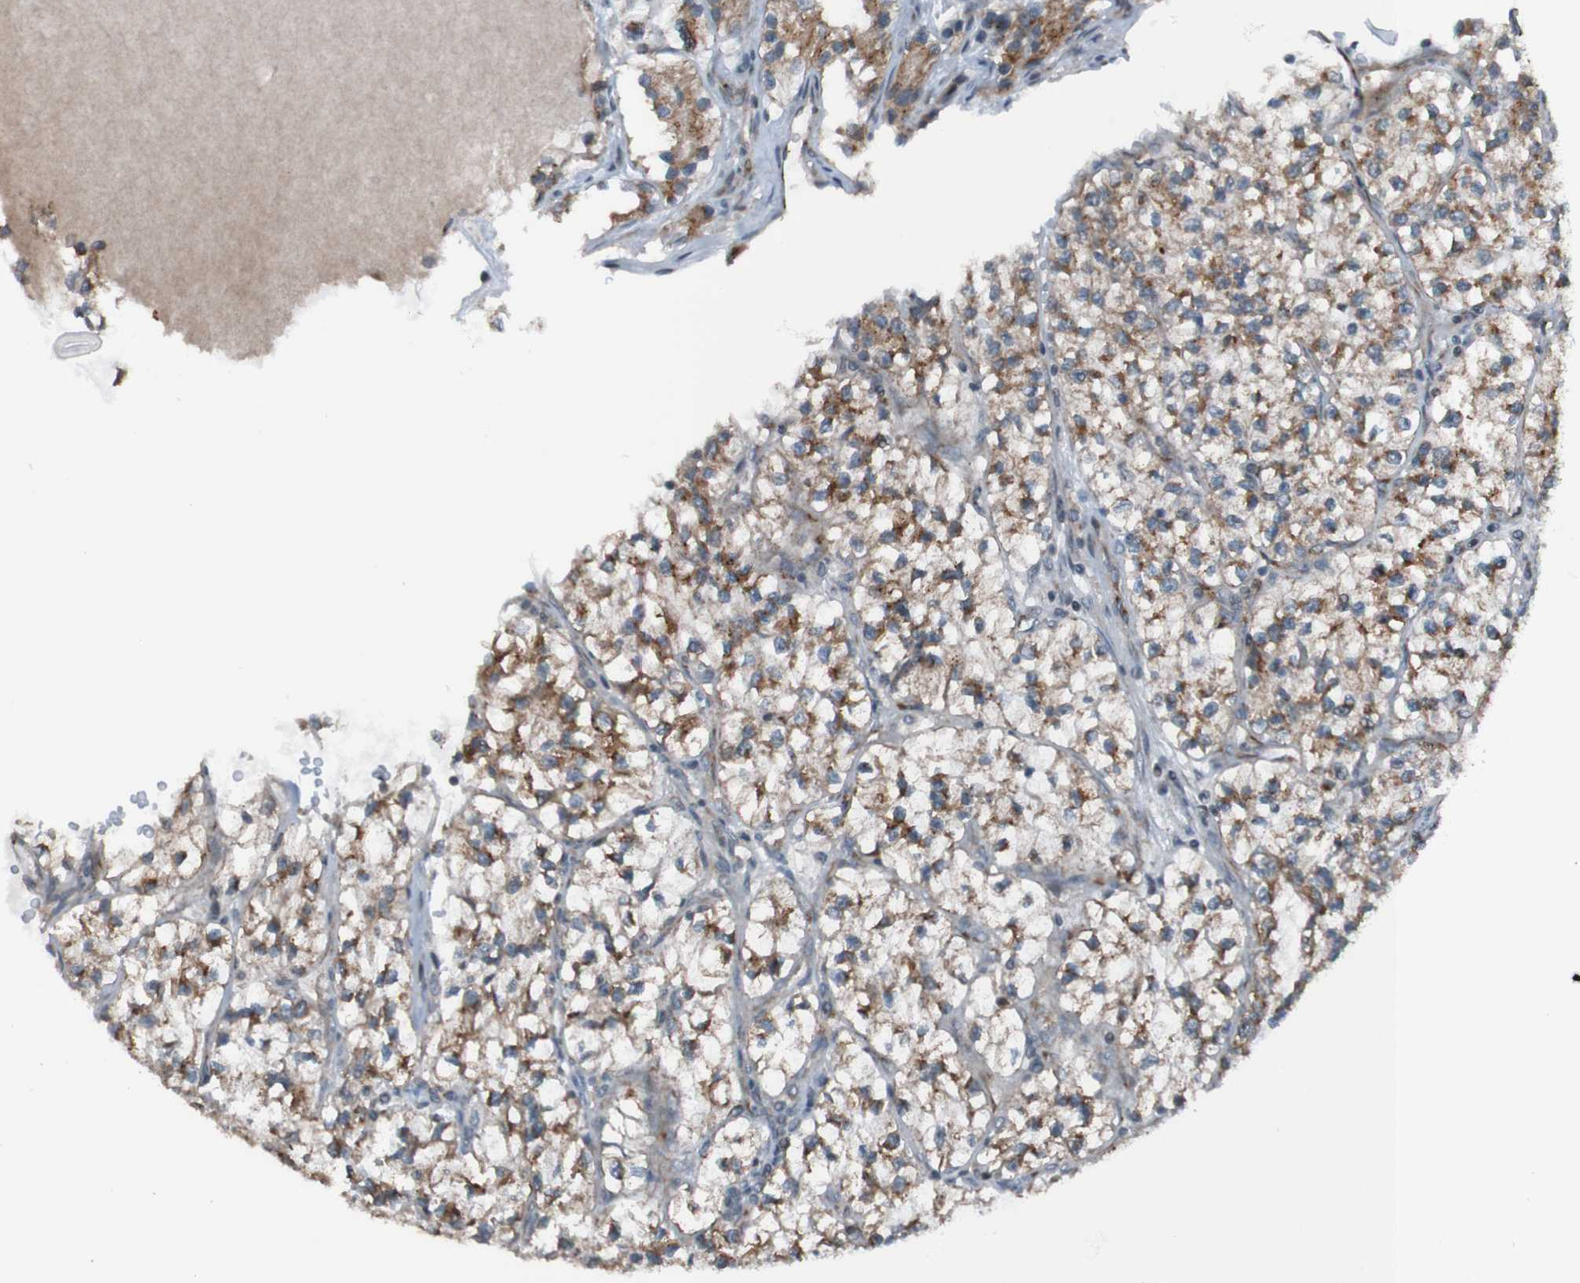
{"staining": {"intensity": "moderate", "quantity": "25%-75%", "location": "cytoplasmic/membranous"}, "tissue": "renal cancer", "cell_type": "Tumor cells", "image_type": "cancer", "snomed": [{"axis": "morphology", "description": "Adenocarcinoma, NOS"}, {"axis": "topography", "description": "Kidney"}], "caption": "Immunohistochemistry (IHC) (DAB) staining of renal adenocarcinoma exhibits moderate cytoplasmic/membranous protein expression in about 25%-75% of tumor cells.", "gene": "UNG", "patient": {"sex": "female", "age": 57}}